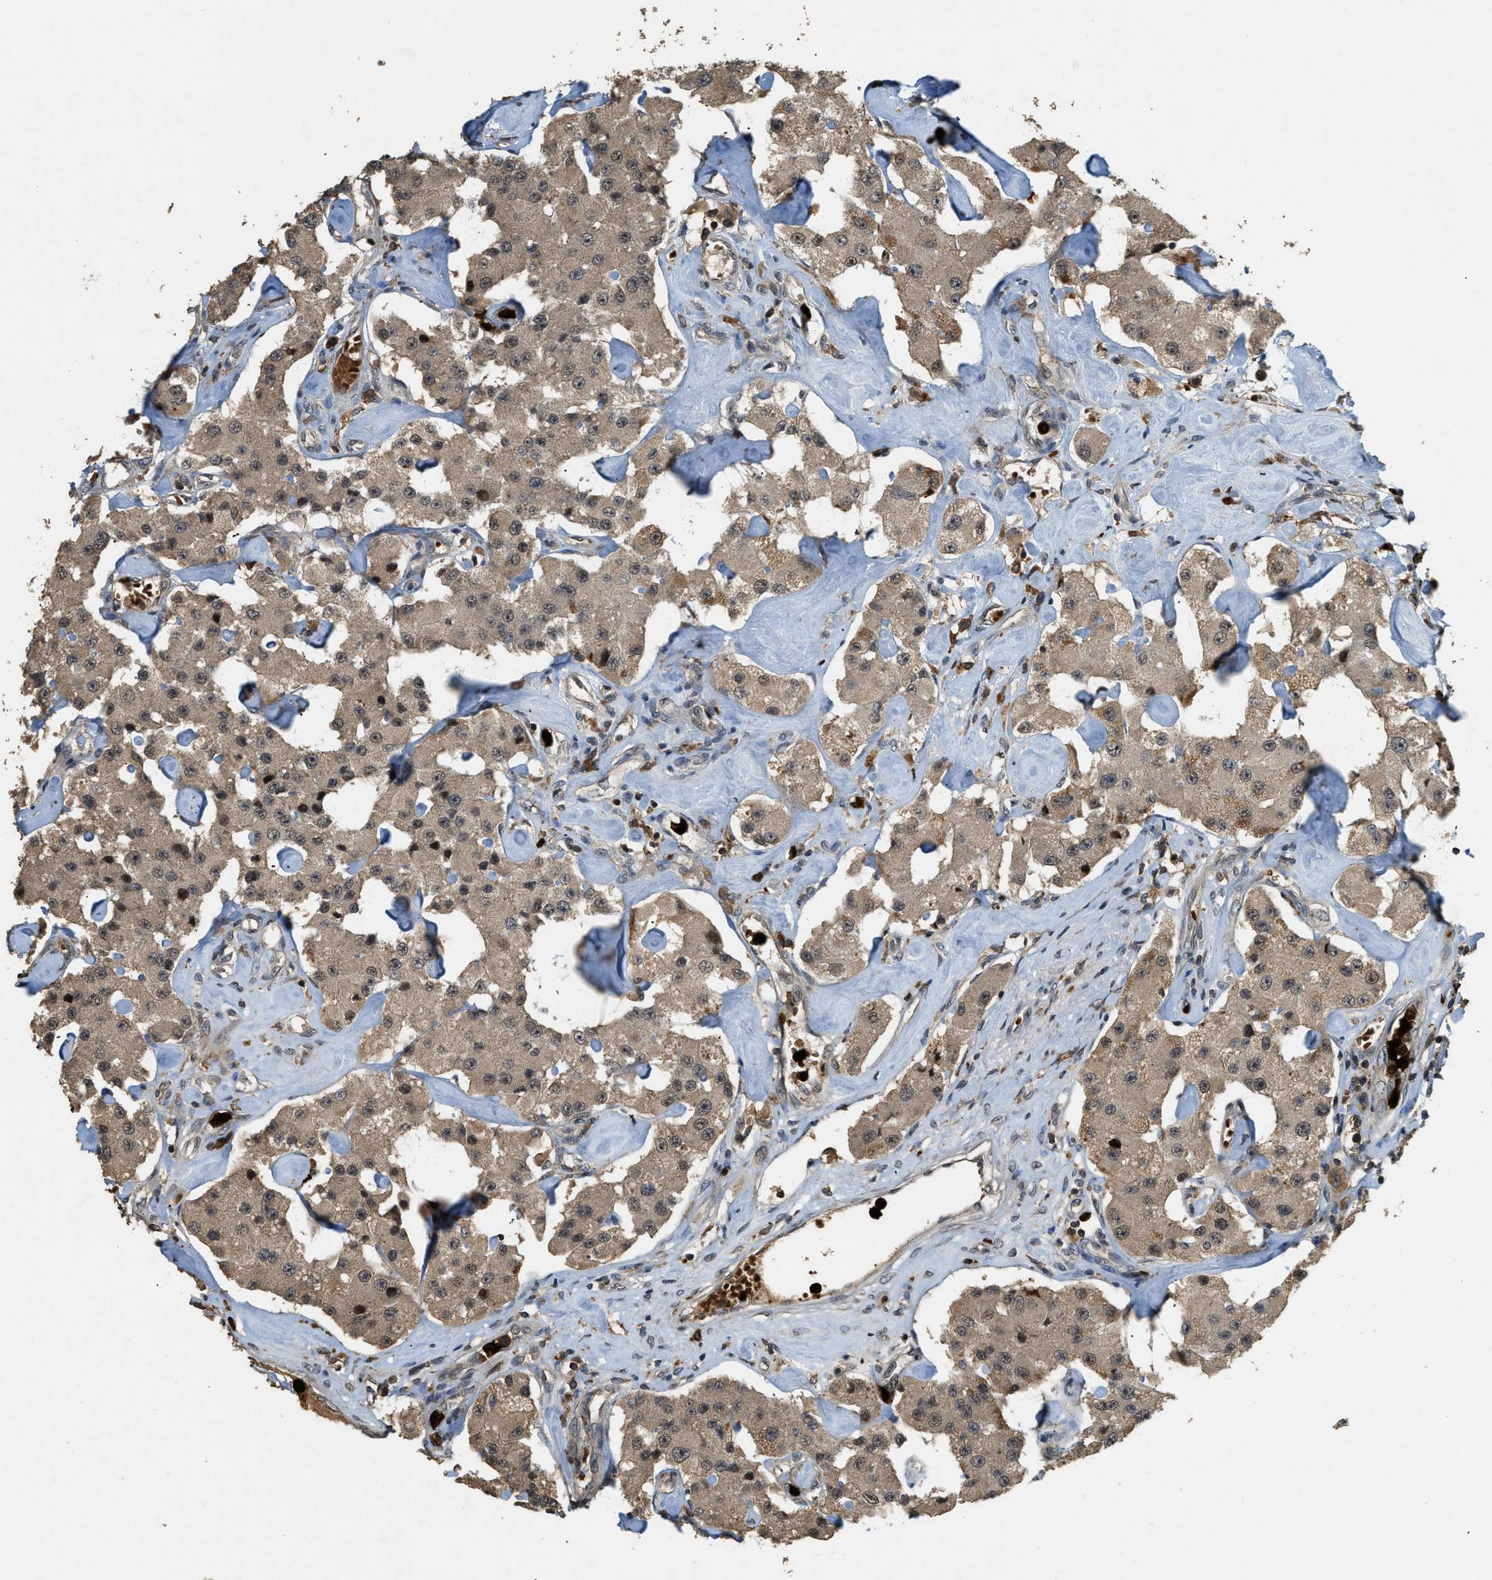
{"staining": {"intensity": "moderate", "quantity": ">75%", "location": "cytoplasmic/membranous"}, "tissue": "carcinoid", "cell_type": "Tumor cells", "image_type": "cancer", "snomed": [{"axis": "morphology", "description": "Carcinoid, malignant, NOS"}, {"axis": "topography", "description": "Pancreas"}], "caption": "Carcinoid stained with DAB IHC shows medium levels of moderate cytoplasmic/membranous positivity in about >75% of tumor cells.", "gene": "RNF141", "patient": {"sex": "male", "age": 41}}